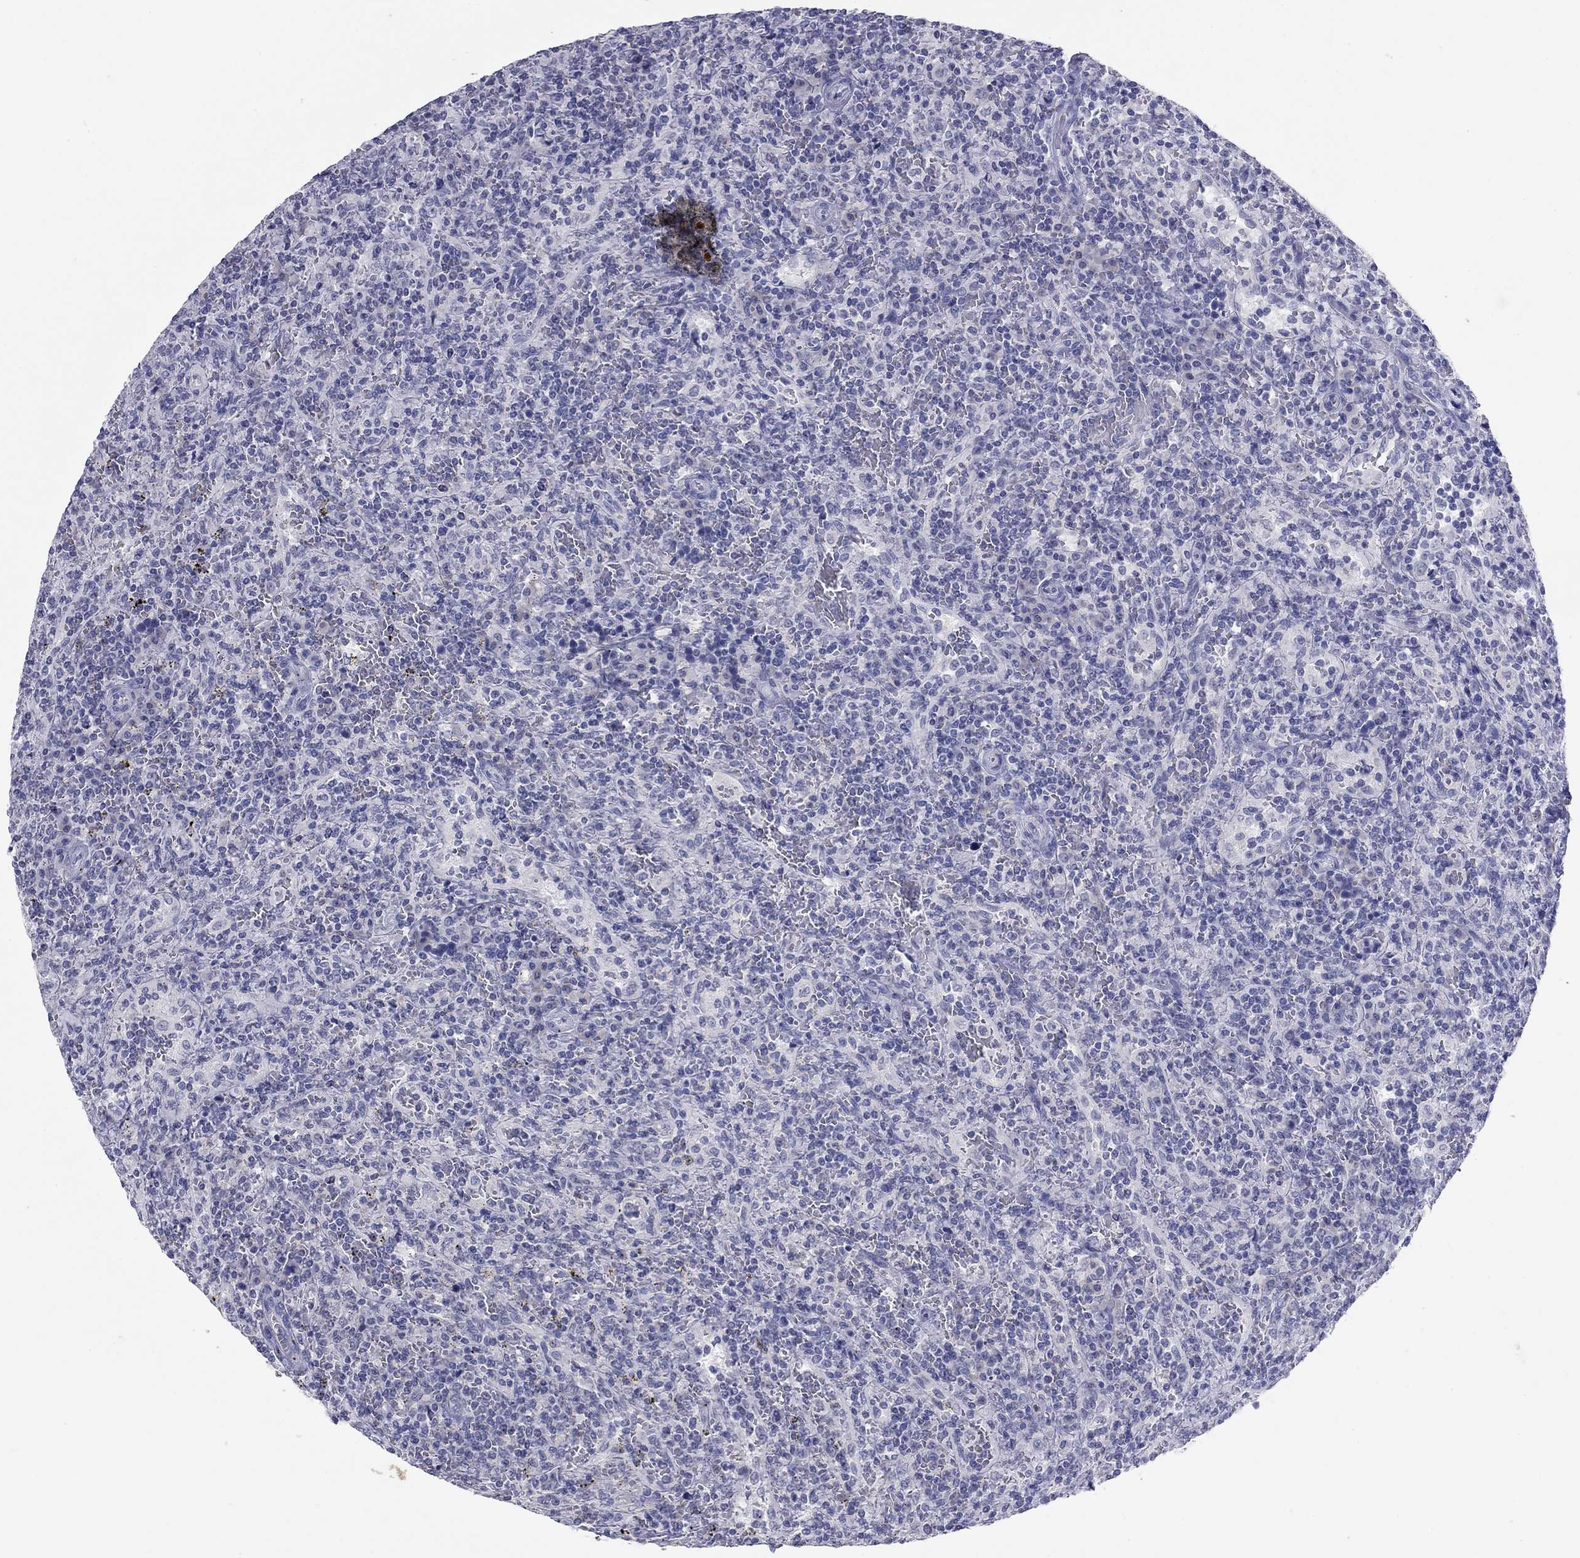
{"staining": {"intensity": "negative", "quantity": "none", "location": "none"}, "tissue": "lymphoma", "cell_type": "Tumor cells", "image_type": "cancer", "snomed": [{"axis": "morphology", "description": "Malignant lymphoma, non-Hodgkin's type, Low grade"}, {"axis": "topography", "description": "Spleen"}], "caption": "Malignant lymphoma, non-Hodgkin's type (low-grade) stained for a protein using immunohistochemistry demonstrates no staining tumor cells.", "gene": "KRT75", "patient": {"sex": "male", "age": 62}}